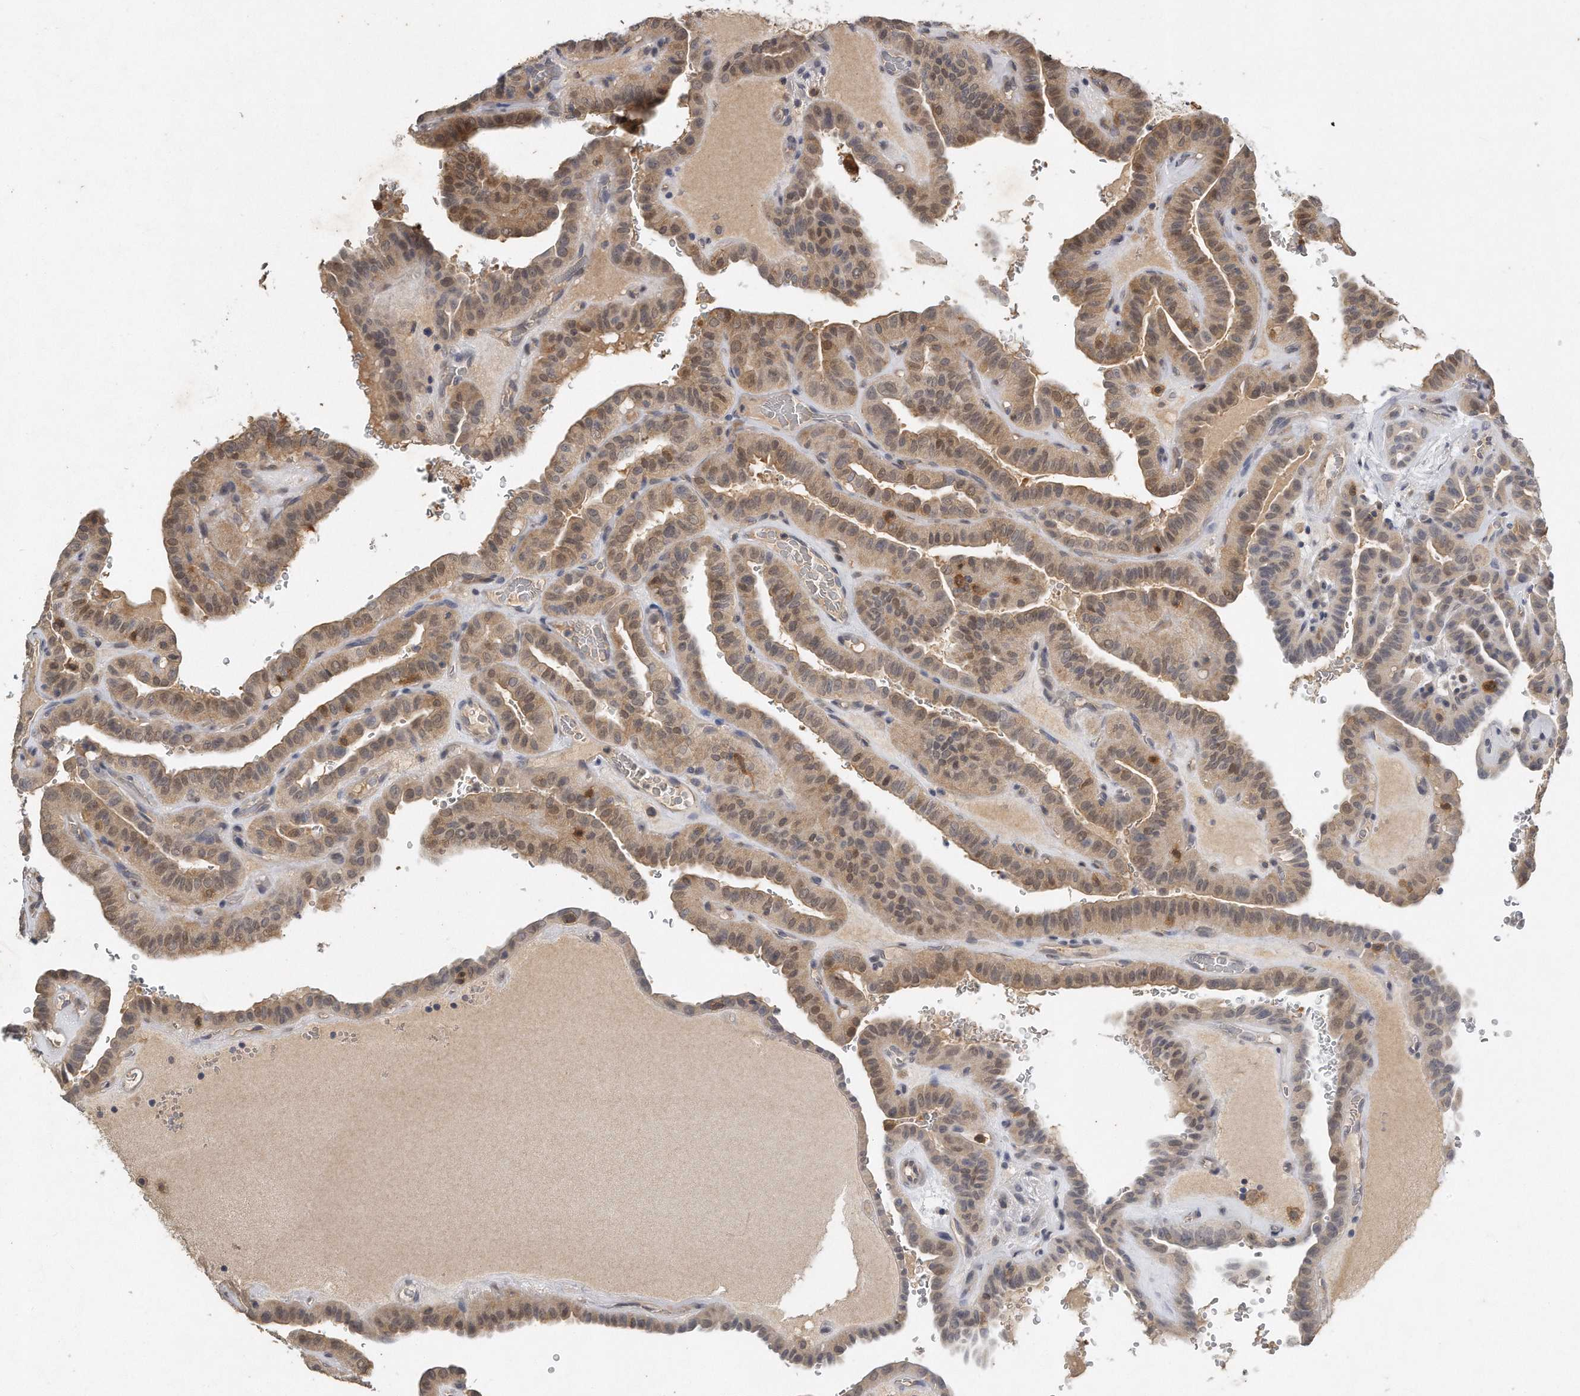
{"staining": {"intensity": "weak", "quantity": ">75%", "location": "cytoplasmic/membranous,nuclear"}, "tissue": "thyroid cancer", "cell_type": "Tumor cells", "image_type": "cancer", "snomed": [{"axis": "morphology", "description": "Papillary adenocarcinoma, NOS"}, {"axis": "topography", "description": "Thyroid gland"}], "caption": "Immunohistochemistry histopathology image of neoplastic tissue: papillary adenocarcinoma (thyroid) stained using immunohistochemistry (IHC) demonstrates low levels of weak protein expression localized specifically in the cytoplasmic/membranous and nuclear of tumor cells, appearing as a cytoplasmic/membranous and nuclear brown color.", "gene": "CAMK1", "patient": {"sex": "male", "age": 77}}